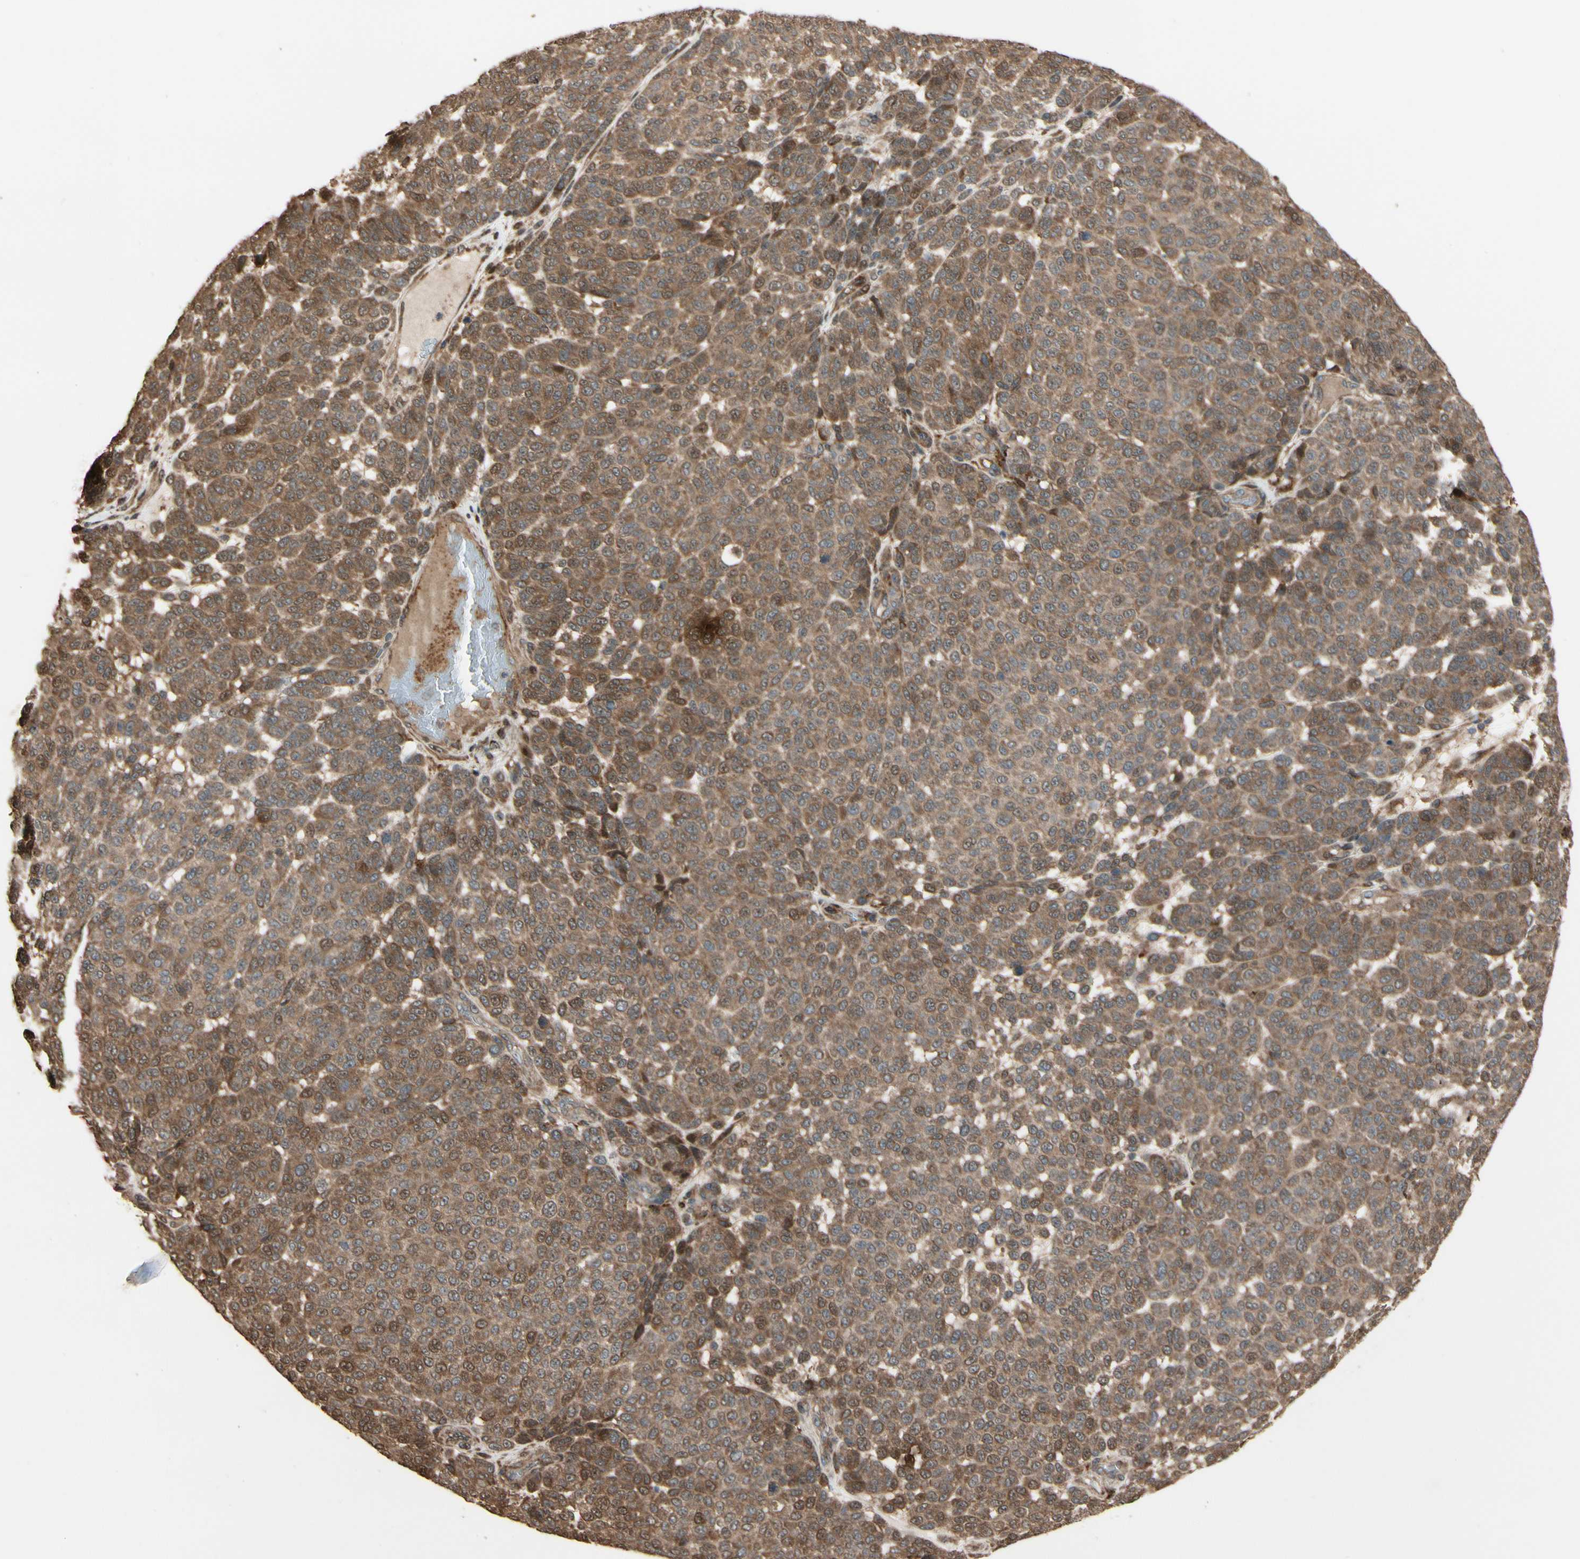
{"staining": {"intensity": "weak", "quantity": ">75%", "location": "cytoplasmic/membranous"}, "tissue": "melanoma", "cell_type": "Tumor cells", "image_type": "cancer", "snomed": [{"axis": "morphology", "description": "Malignant melanoma, NOS"}, {"axis": "topography", "description": "Skin"}], "caption": "Malignant melanoma stained with DAB (3,3'-diaminobenzidine) immunohistochemistry demonstrates low levels of weak cytoplasmic/membranous expression in approximately >75% of tumor cells. (Brightfield microscopy of DAB IHC at high magnification).", "gene": "CSF1R", "patient": {"sex": "male", "age": 59}}